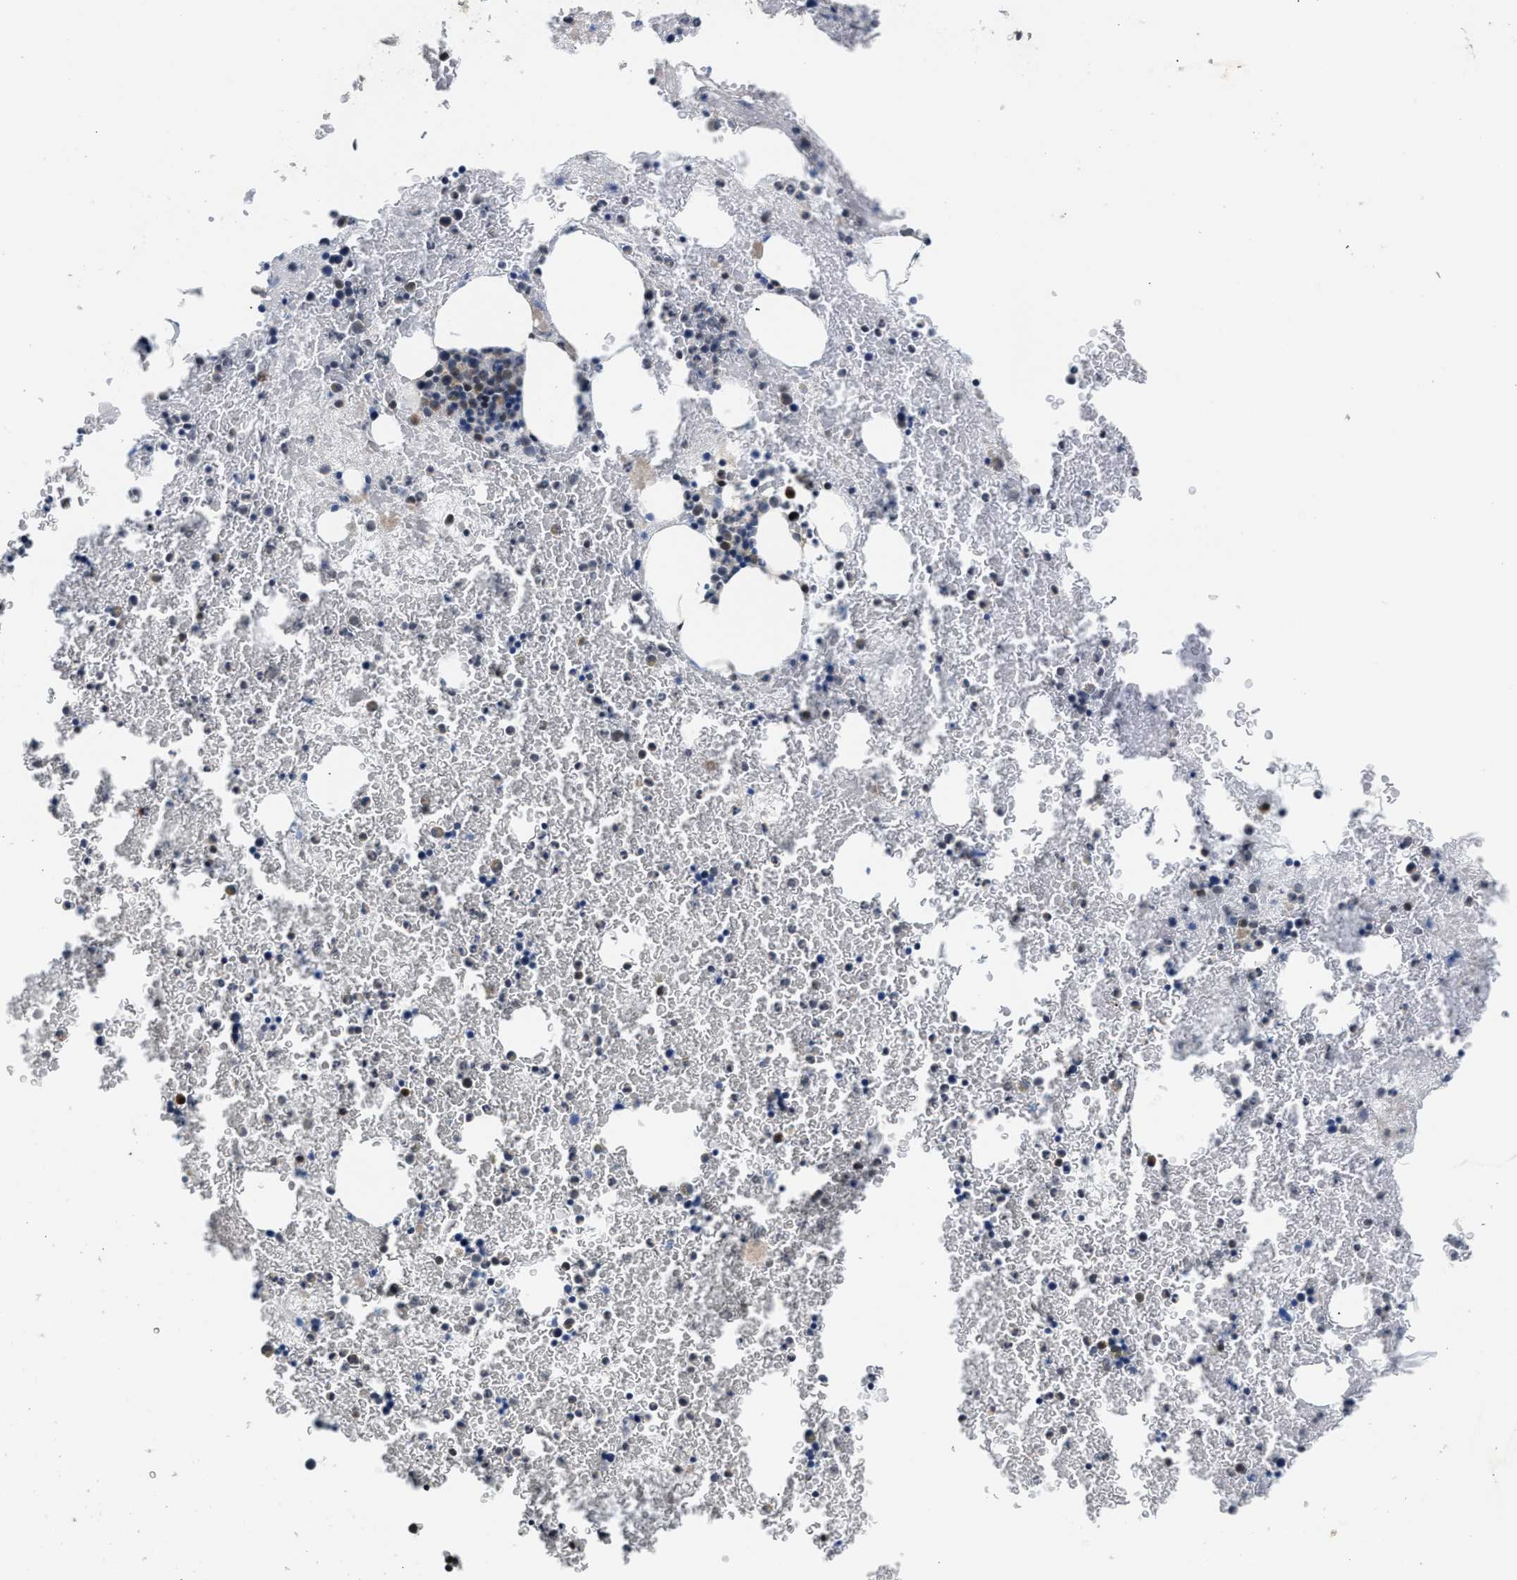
{"staining": {"intensity": "negative", "quantity": "none", "location": "none"}, "tissue": "bone marrow", "cell_type": "Hematopoietic cells", "image_type": "normal", "snomed": [{"axis": "morphology", "description": "Normal tissue, NOS"}, {"axis": "morphology", "description": "Inflammation, NOS"}, {"axis": "topography", "description": "Bone marrow"}], "caption": "This is a photomicrograph of IHC staining of unremarkable bone marrow, which shows no staining in hematopoietic cells. Brightfield microscopy of immunohistochemistry stained with DAB (brown) and hematoxylin (blue), captured at high magnification.", "gene": "PPM1H", "patient": {"sex": "male", "age": 63}}